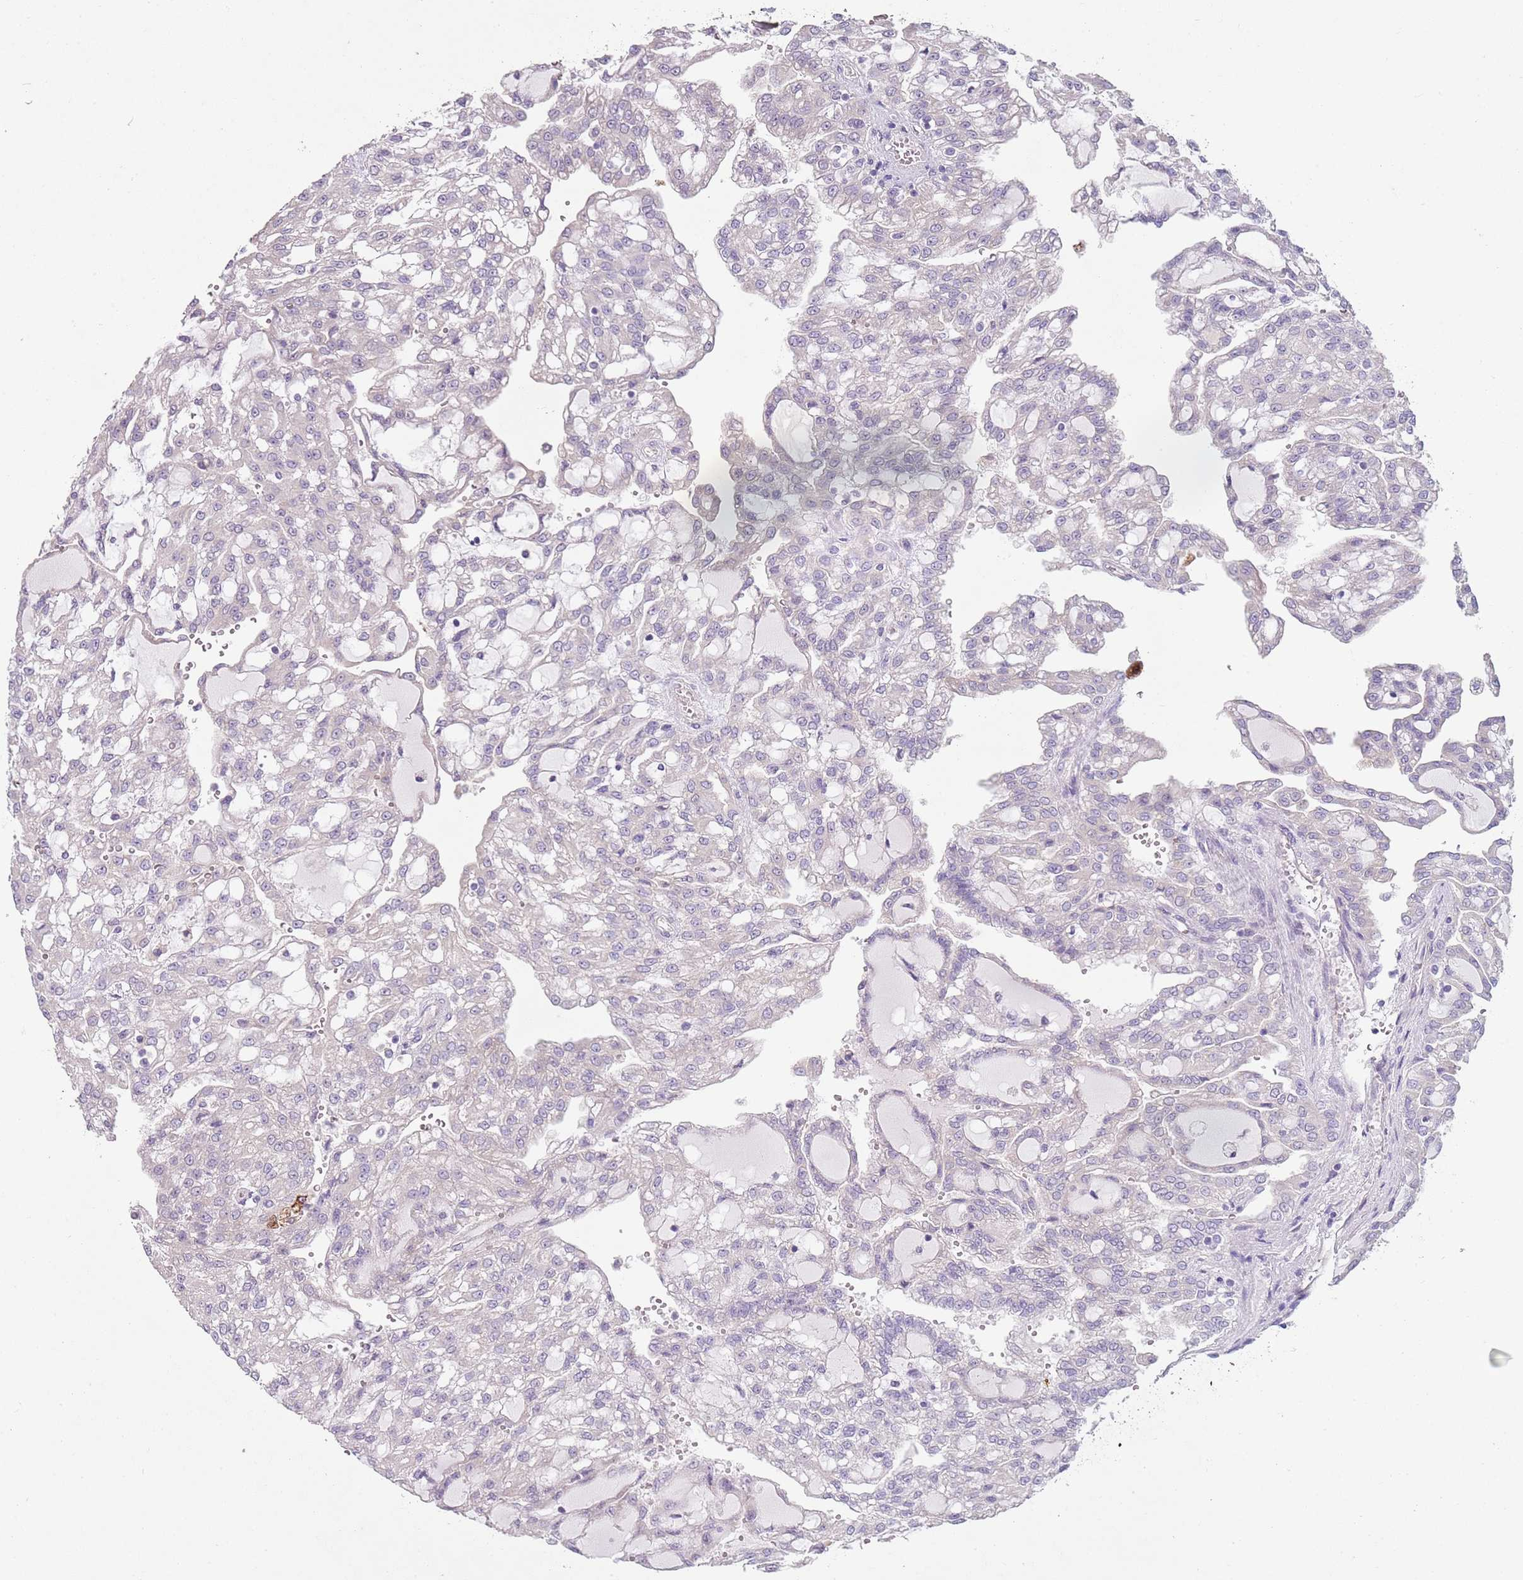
{"staining": {"intensity": "negative", "quantity": "none", "location": "none"}, "tissue": "renal cancer", "cell_type": "Tumor cells", "image_type": "cancer", "snomed": [{"axis": "morphology", "description": "Adenocarcinoma, NOS"}, {"axis": "topography", "description": "Kidney"}], "caption": "Histopathology image shows no protein expression in tumor cells of adenocarcinoma (renal) tissue. The staining is performed using DAB brown chromogen with nuclei counter-stained in using hematoxylin.", "gene": "ZNF583", "patient": {"sex": "male", "age": 63}}